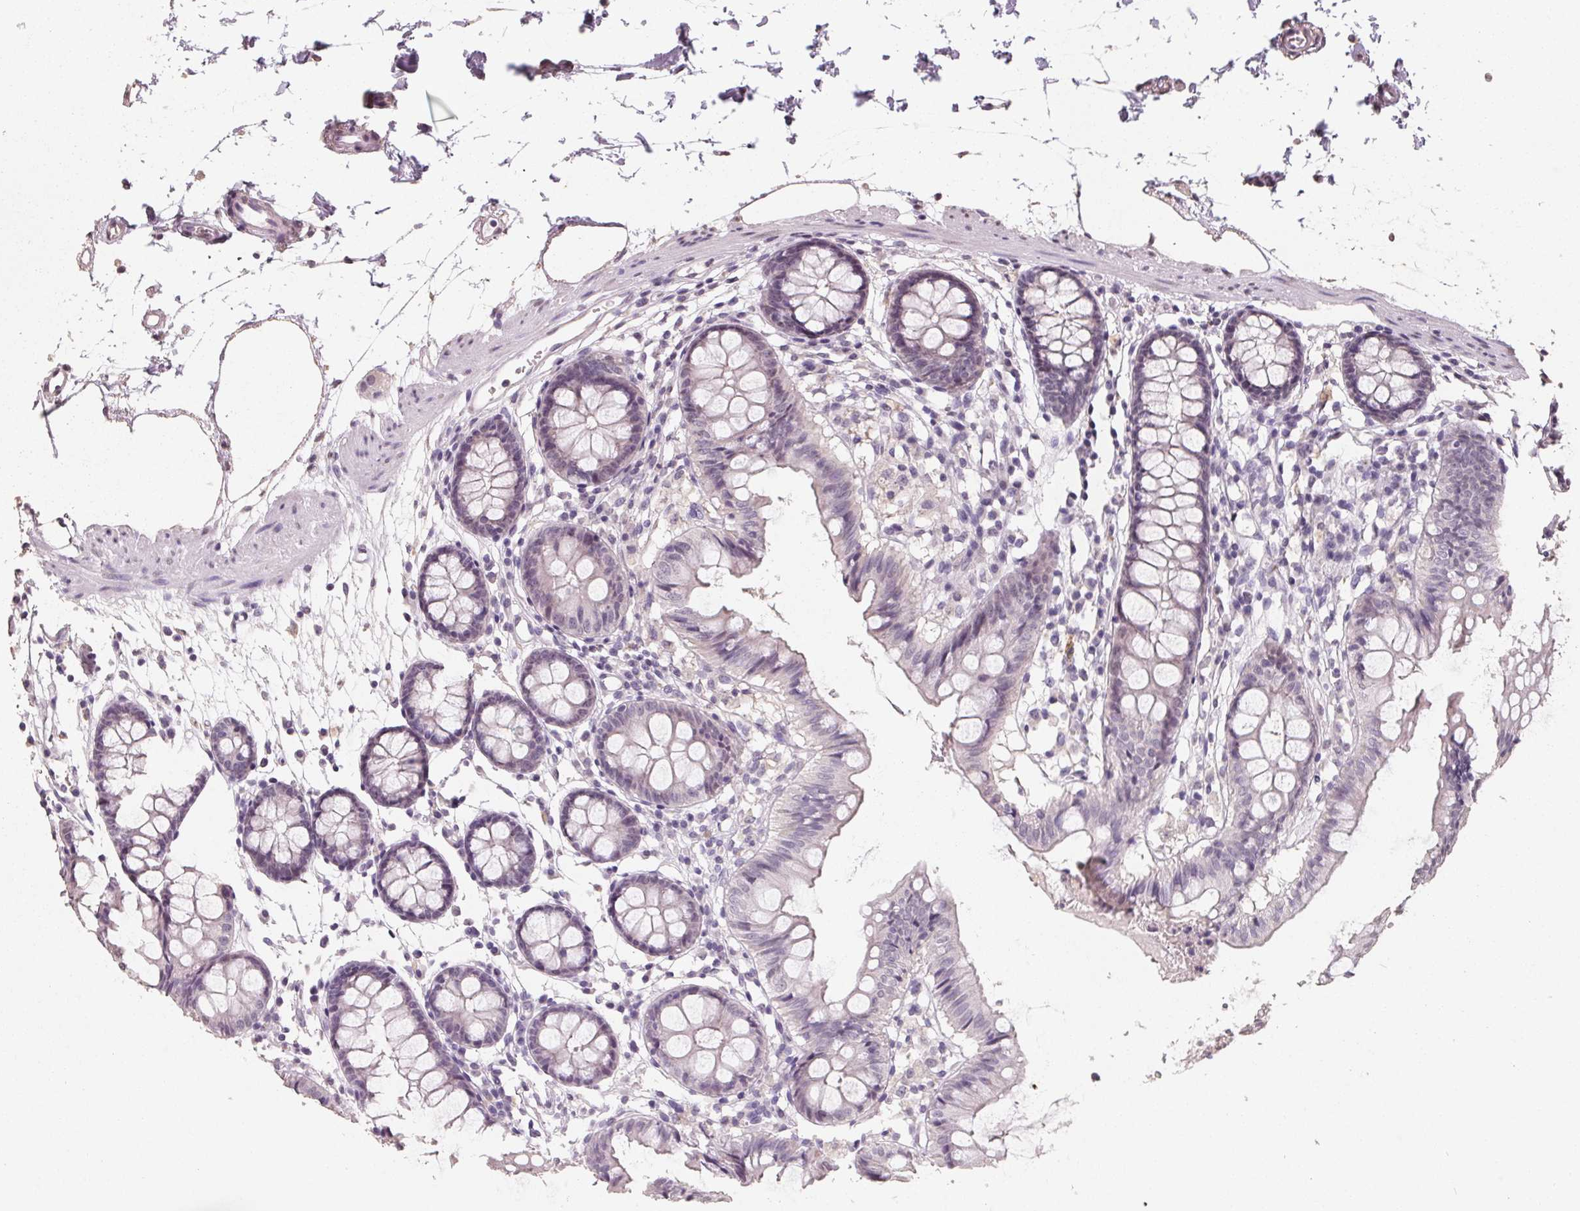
{"staining": {"intensity": "weak", "quantity": "<25%", "location": "nuclear"}, "tissue": "colon", "cell_type": "Endothelial cells", "image_type": "normal", "snomed": [{"axis": "morphology", "description": "Normal tissue, NOS"}, {"axis": "topography", "description": "Colon"}], "caption": "IHC of unremarkable colon shows no positivity in endothelial cells. (DAB IHC with hematoxylin counter stain).", "gene": "FTCD", "patient": {"sex": "female", "age": 84}}